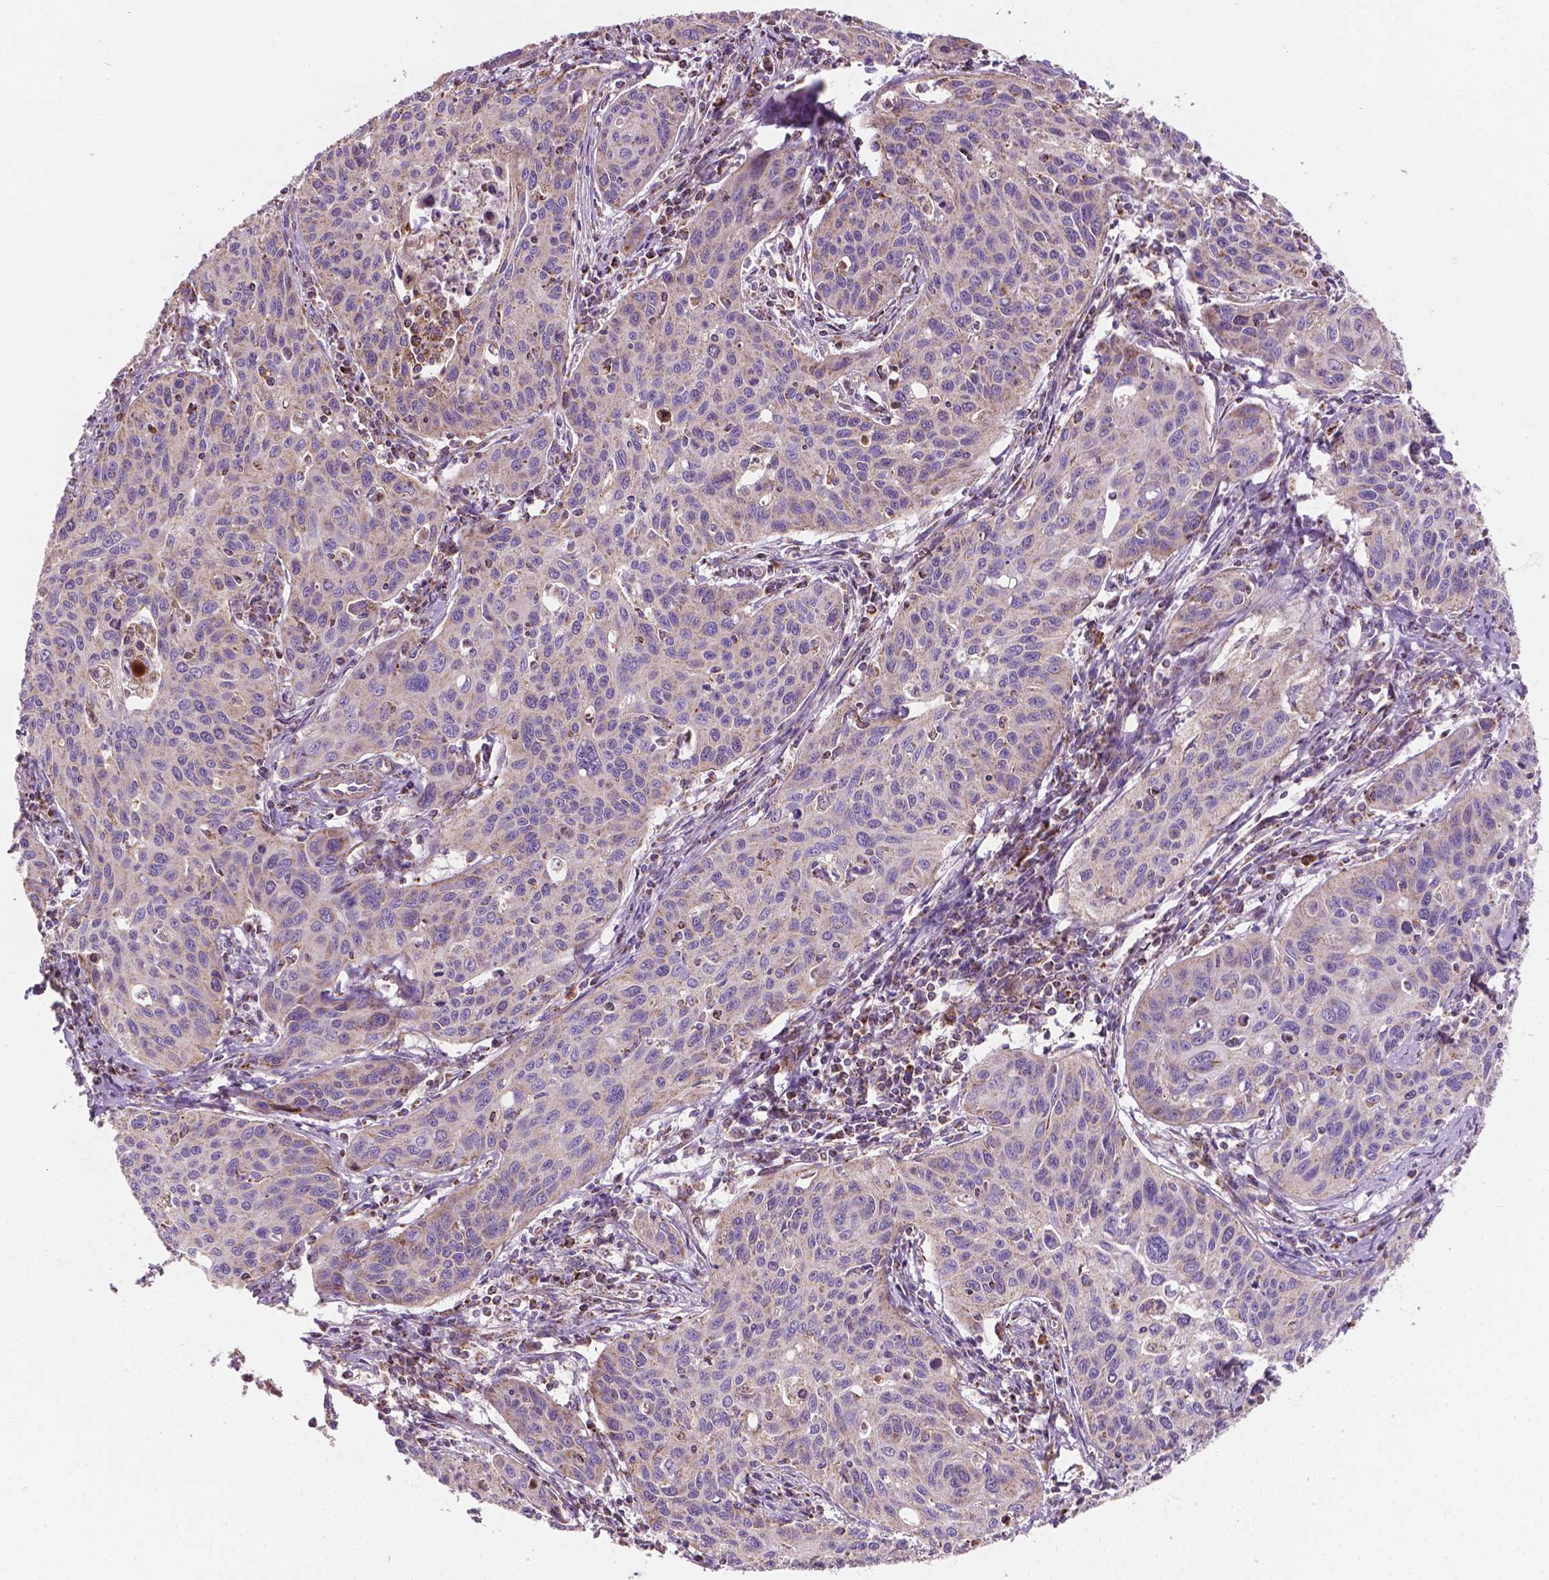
{"staining": {"intensity": "weak", "quantity": "25%-75%", "location": "cytoplasmic/membranous"}, "tissue": "cervical cancer", "cell_type": "Tumor cells", "image_type": "cancer", "snomed": [{"axis": "morphology", "description": "Squamous cell carcinoma, NOS"}, {"axis": "topography", "description": "Cervix"}], "caption": "DAB immunohistochemical staining of human cervical squamous cell carcinoma demonstrates weak cytoplasmic/membranous protein staining in approximately 25%-75% of tumor cells.", "gene": "PIBF1", "patient": {"sex": "female", "age": 31}}